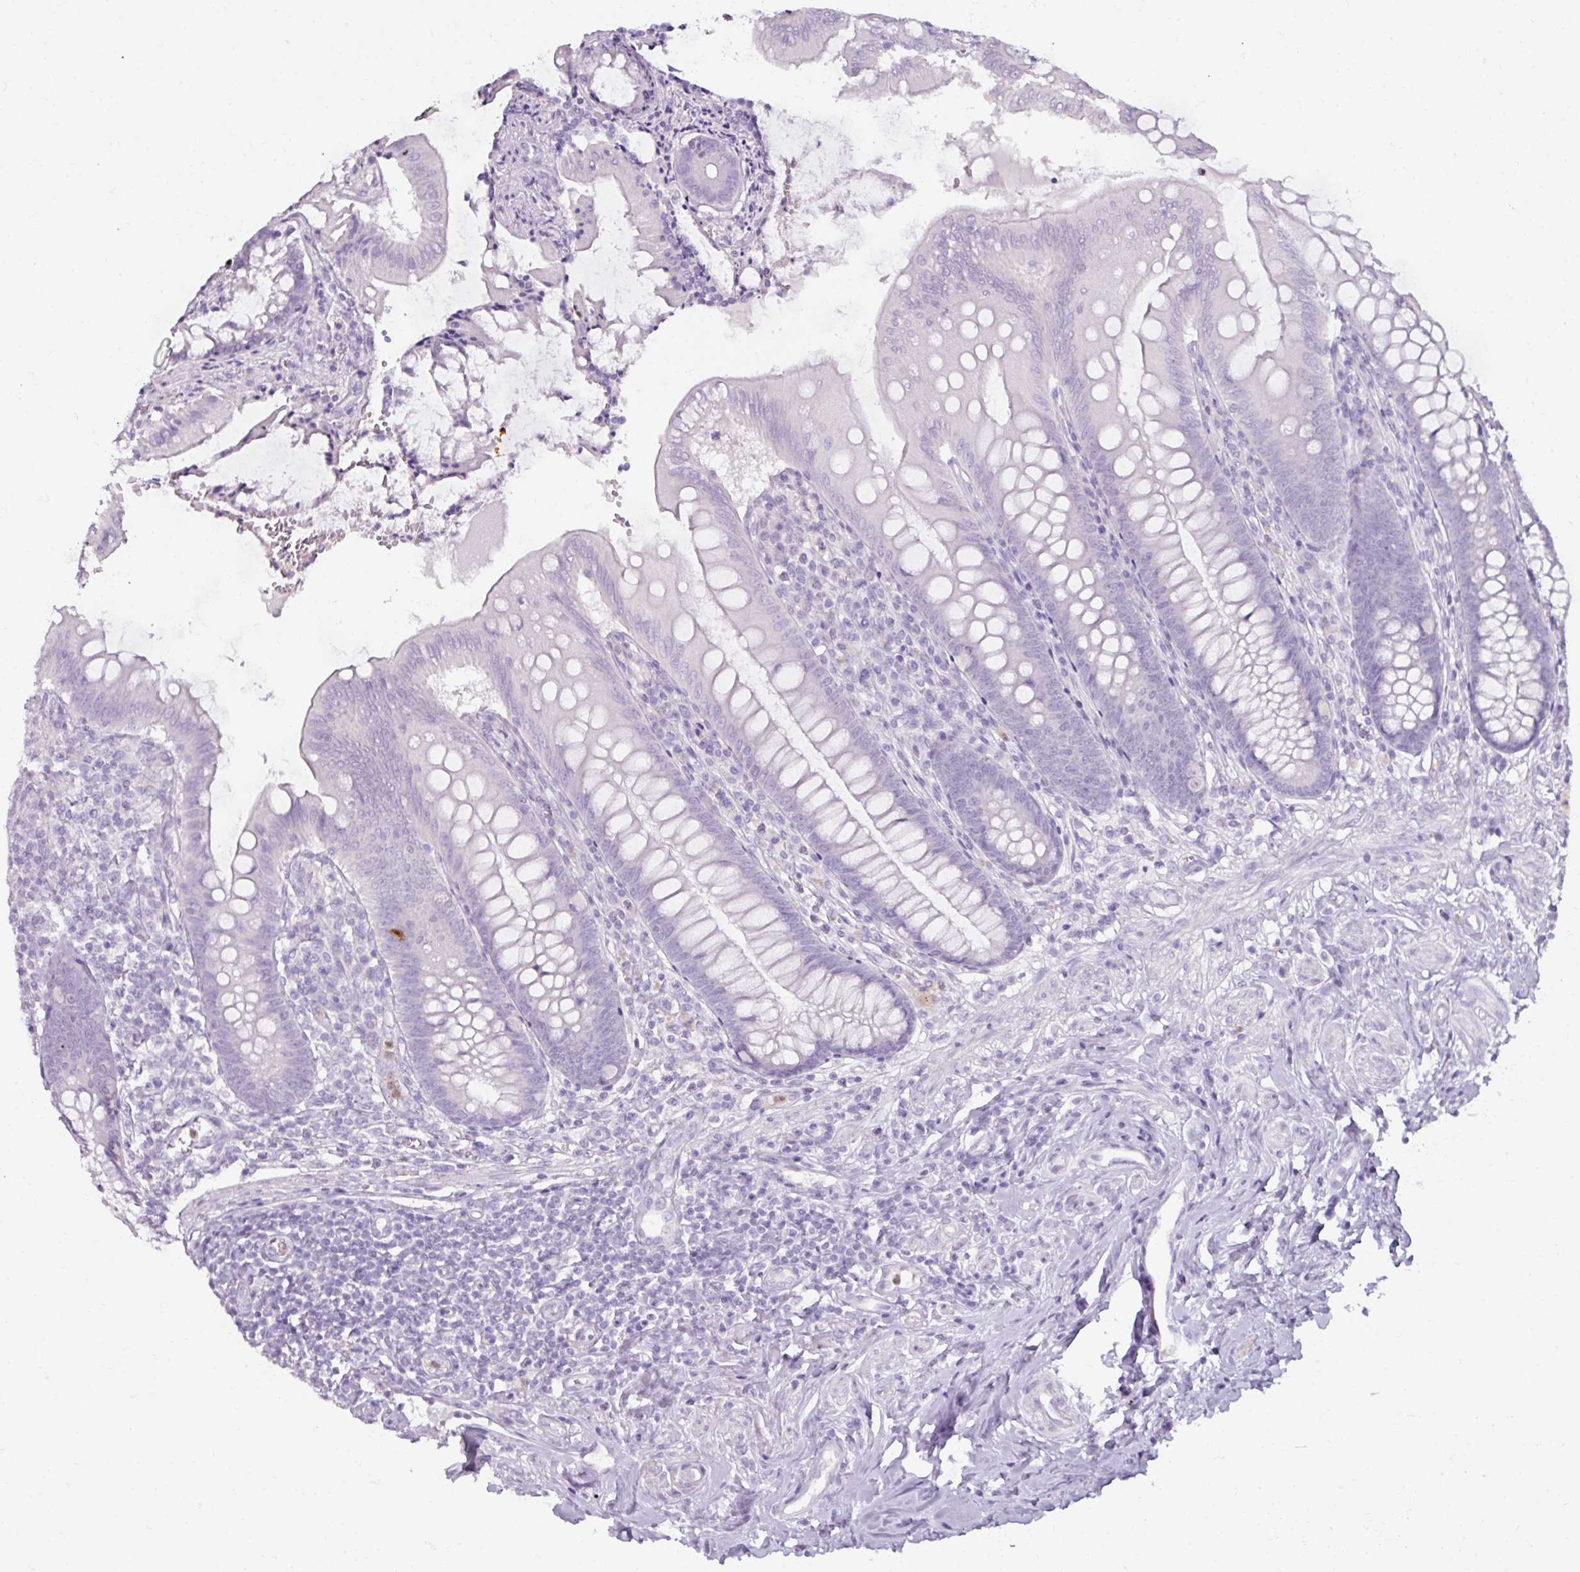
{"staining": {"intensity": "negative", "quantity": "none", "location": "none"}, "tissue": "appendix", "cell_type": "Glandular cells", "image_type": "normal", "snomed": [{"axis": "morphology", "description": "Normal tissue, NOS"}, {"axis": "topography", "description": "Appendix"}], "caption": "IHC histopathology image of normal appendix stained for a protein (brown), which demonstrates no staining in glandular cells.", "gene": "ARG1", "patient": {"sex": "female", "age": 51}}